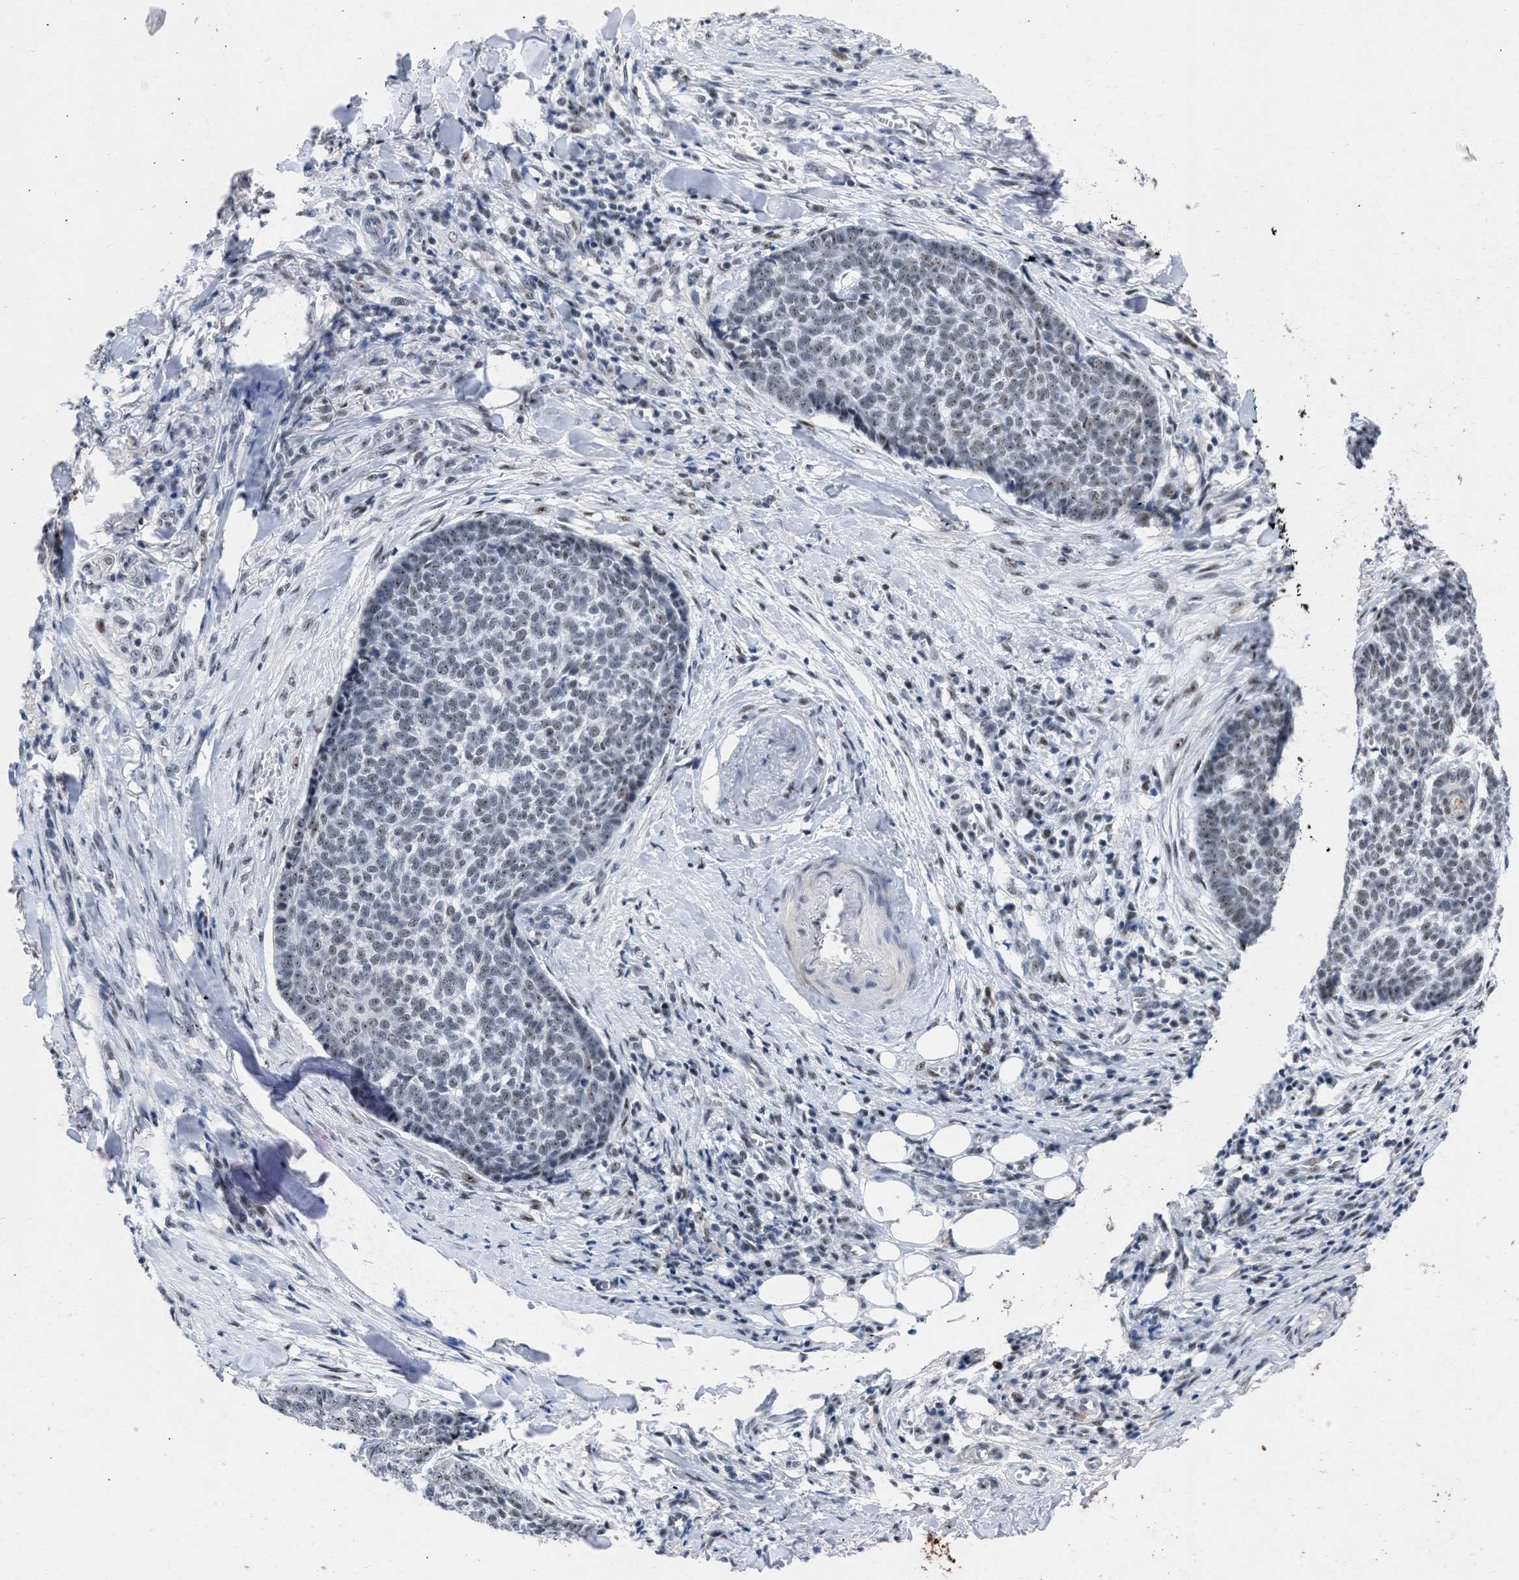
{"staining": {"intensity": "weak", "quantity": ">75%", "location": "nuclear"}, "tissue": "skin cancer", "cell_type": "Tumor cells", "image_type": "cancer", "snomed": [{"axis": "morphology", "description": "Basal cell carcinoma"}, {"axis": "topography", "description": "Skin"}], "caption": "Skin cancer was stained to show a protein in brown. There is low levels of weak nuclear expression in approximately >75% of tumor cells. The staining is performed using DAB (3,3'-diaminobenzidine) brown chromogen to label protein expression. The nuclei are counter-stained blue using hematoxylin.", "gene": "DDX41", "patient": {"sex": "male", "age": 84}}